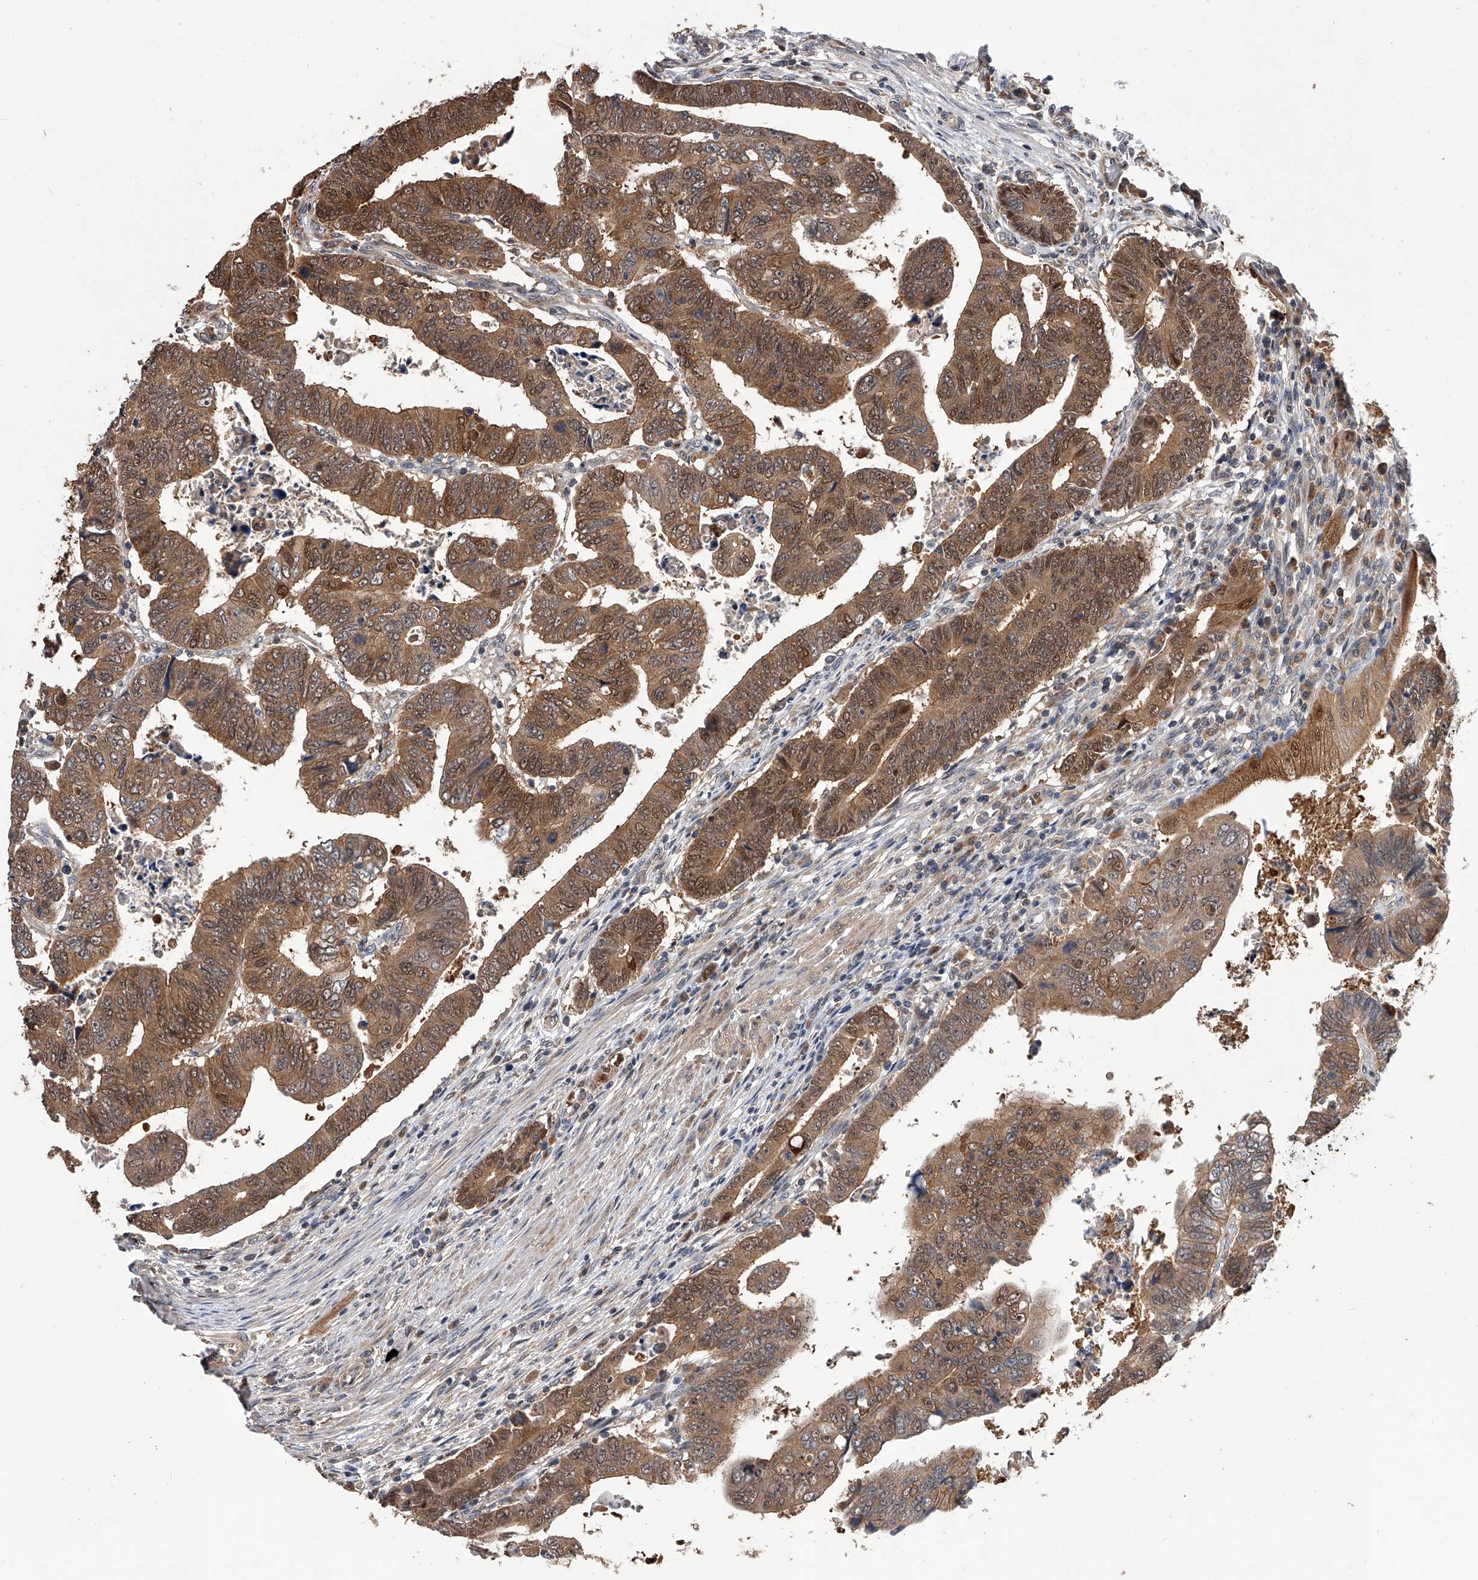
{"staining": {"intensity": "moderate", "quantity": ">75%", "location": "cytoplasmic/membranous,nuclear"}, "tissue": "colorectal cancer", "cell_type": "Tumor cells", "image_type": "cancer", "snomed": [{"axis": "morphology", "description": "Normal tissue, NOS"}, {"axis": "morphology", "description": "Adenocarcinoma, NOS"}, {"axis": "topography", "description": "Rectum"}], "caption": "This image displays immunohistochemistry (IHC) staining of human adenocarcinoma (colorectal), with medium moderate cytoplasmic/membranous and nuclear staining in approximately >75% of tumor cells.", "gene": "GMDS", "patient": {"sex": "female", "age": 65}}